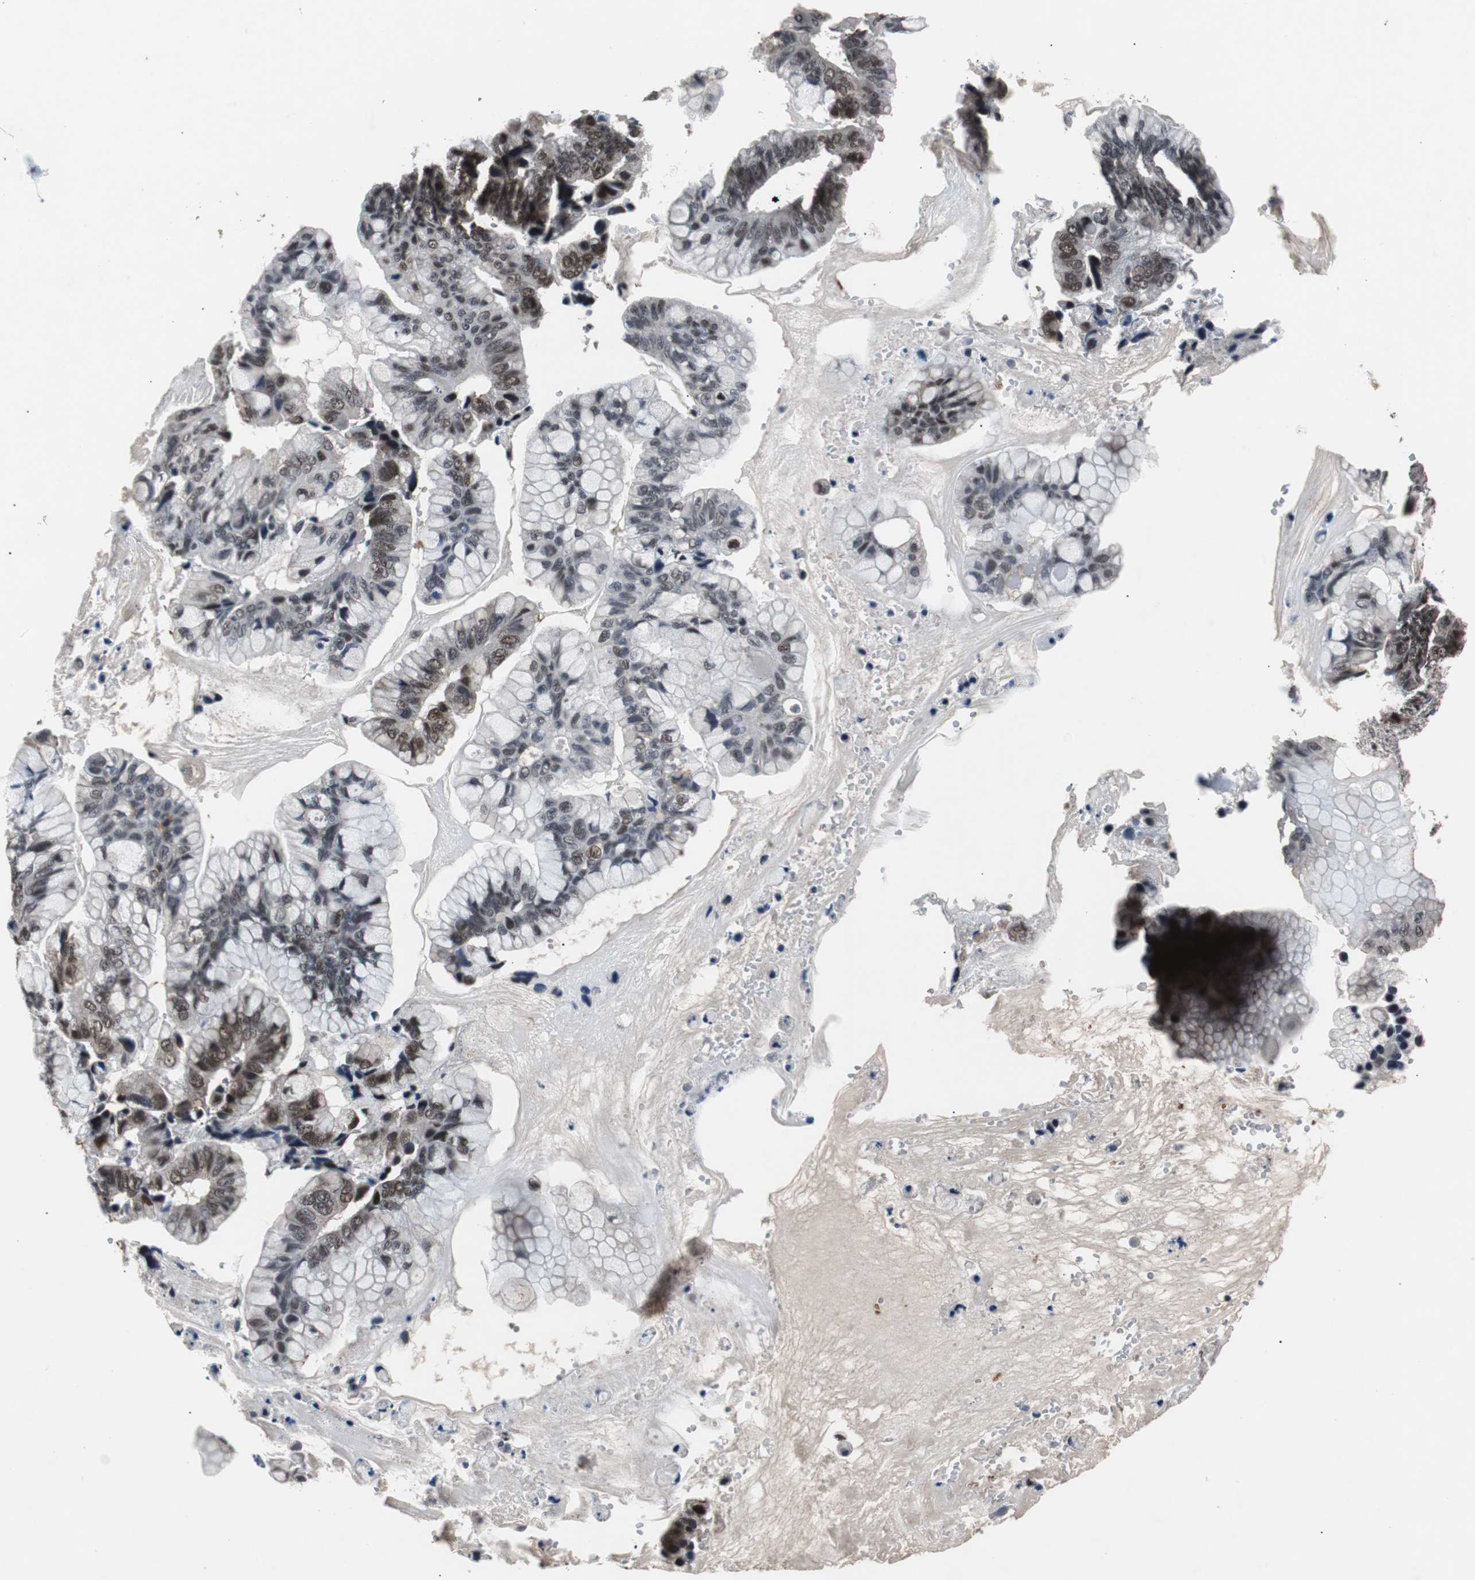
{"staining": {"intensity": "moderate", "quantity": "25%-75%", "location": "nuclear"}, "tissue": "ovarian cancer", "cell_type": "Tumor cells", "image_type": "cancer", "snomed": [{"axis": "morphology", "description": "Cystadenocarcinoma, mucinous, NOS"}, {"axis": "topography", "description": "Ovary"}], "caption": "Protein positivity by immunohistochemistry shows moderate nuclear positivity in approximately 25%-75% of tumor cells in ovarian cancer.", "gene": "USP28", "patient": {"sex": "female", "age": 36}}